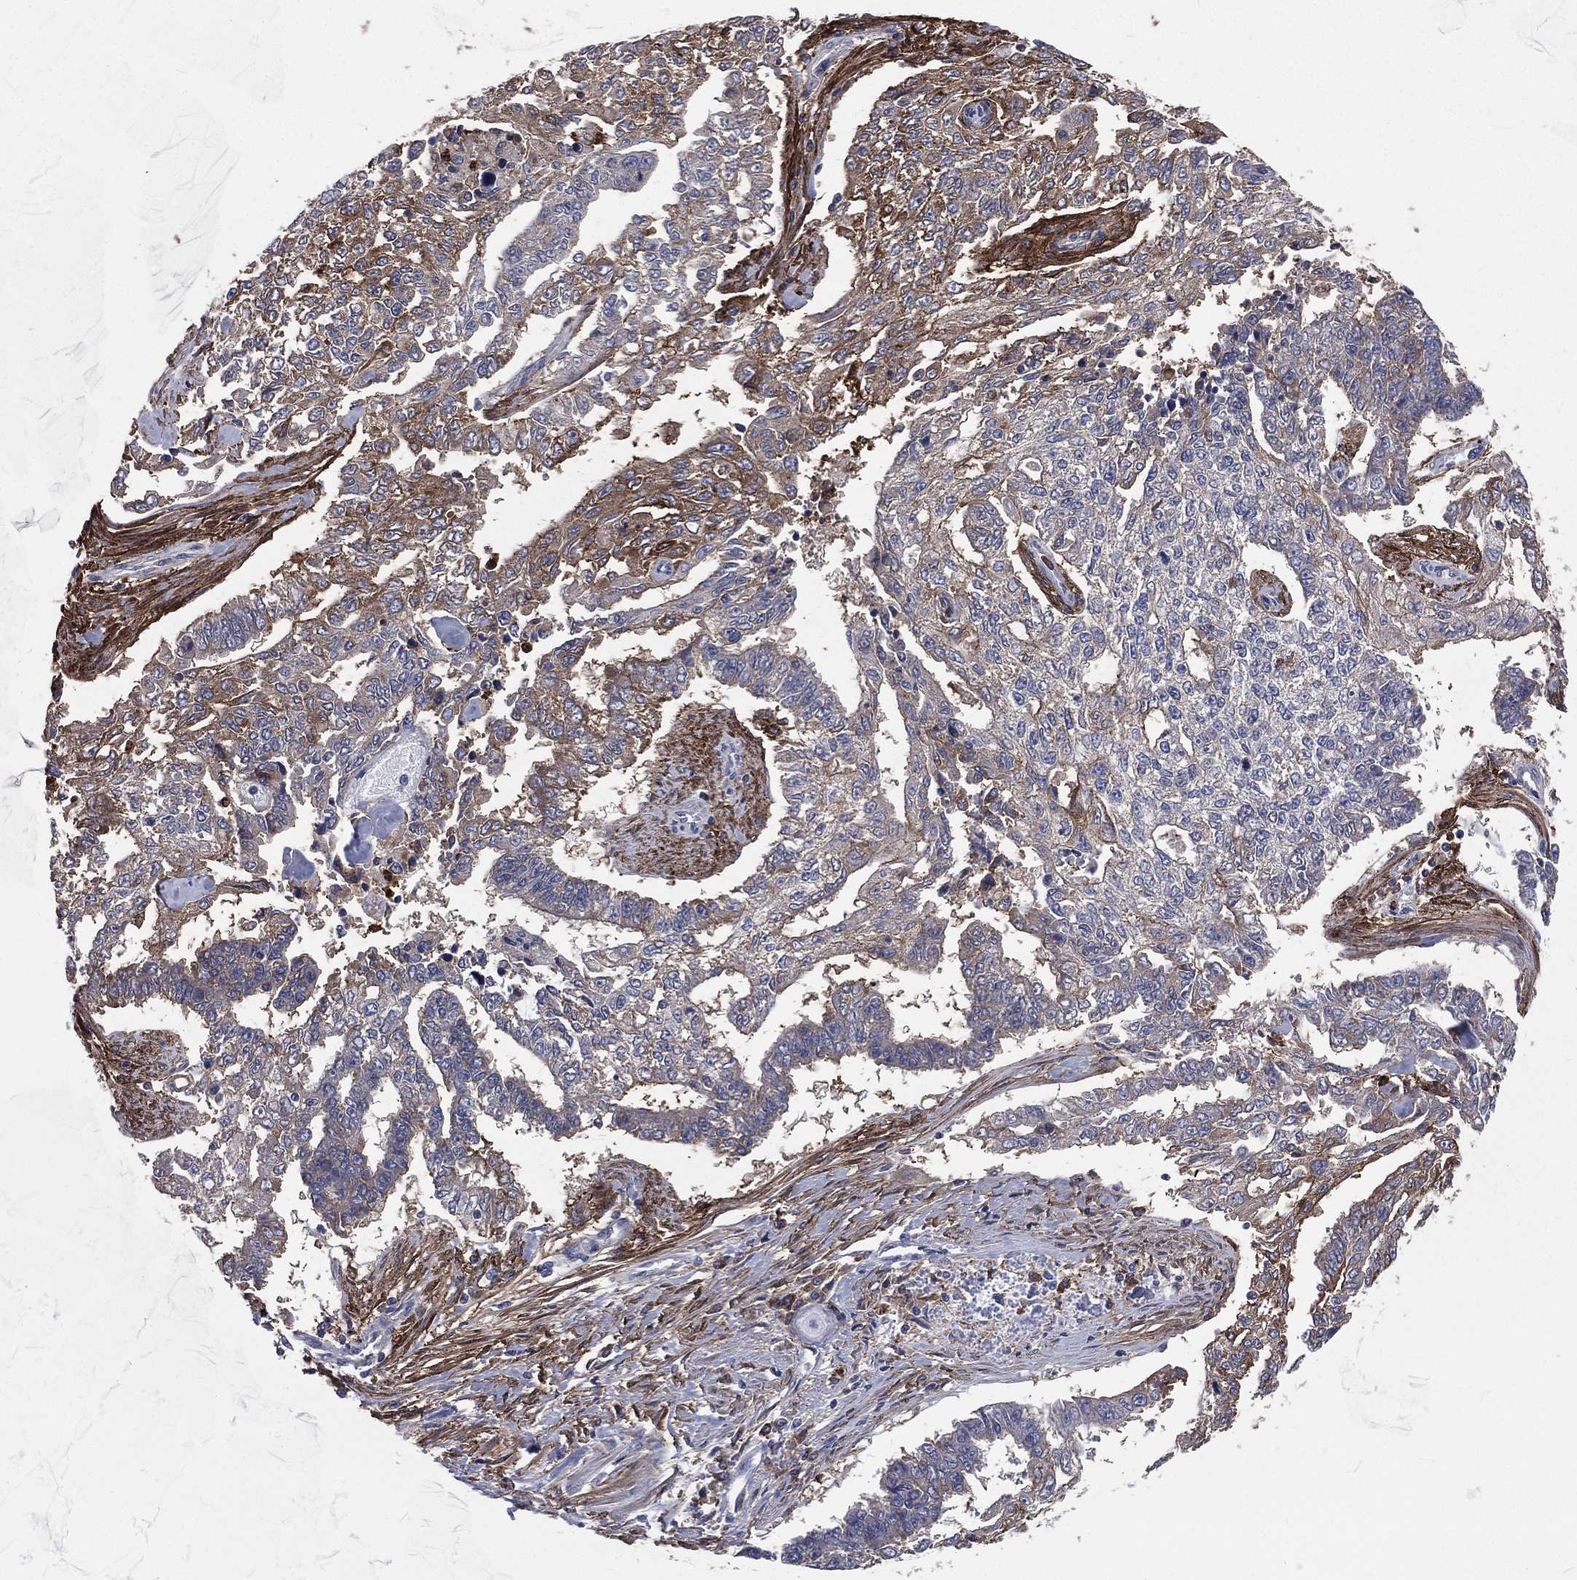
{"staining": {"intensity": "moderate", "quantity": "<25%", "location": "cytoplasmic/membranous"}, "tissue": "endometrial cancer", "cell_type": "Tumor cells", "image_type": "cancer", "snomed": [{"axis": "morphology", "description": "Adenocarcinoma, NOS"}, {"axis": "topography", "description": "Uterus"}], "caption": "Protein analysis of endometrial cancer (adenocarcinoma) tissue shows moderate cytoplasmic/membranous positivity in about <25% of tumor cells.", "gene": "BASP1", "patient": {"sex": "female", "age": 59}}